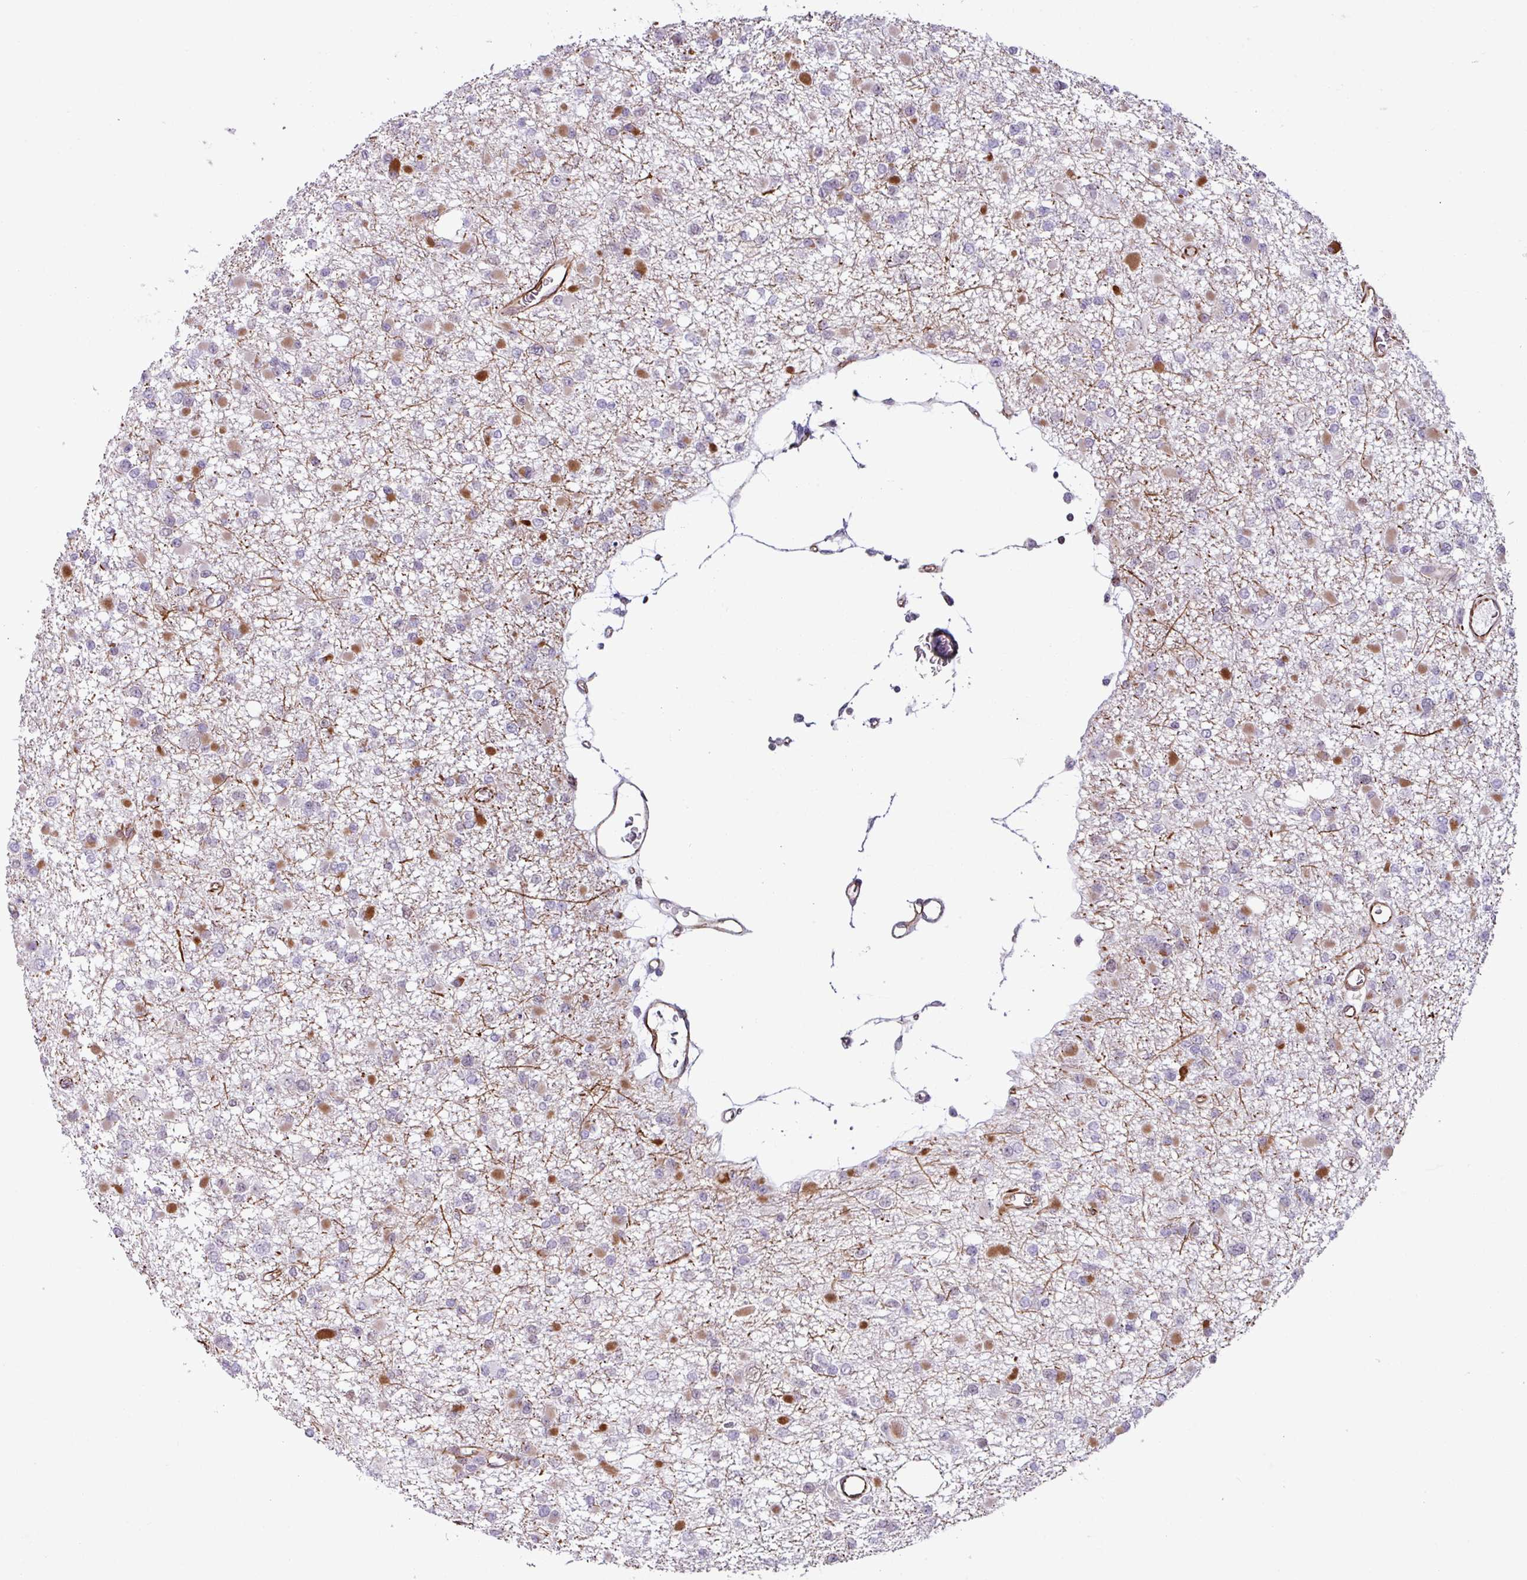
{"staining": {"intensity": "negative", "quantity": "none", "location": "none"}, "tissue": "glioma", "cell_type": "Tumor cells", "image_type": "cancer", "snomed": [{"axis": "morphology", "description": "Glioma, malignant, Low grade"}, {"axis": "topography", "description": "Brain"}], "caption": "An immunohistochemistry (IHC) image of malignant glioma (low-grade) is shown. There is no staining in tumor cells of malignant glioma (low-grade).", "gene": "CHD3", "patient": {"sex": "female", "age": 22}}